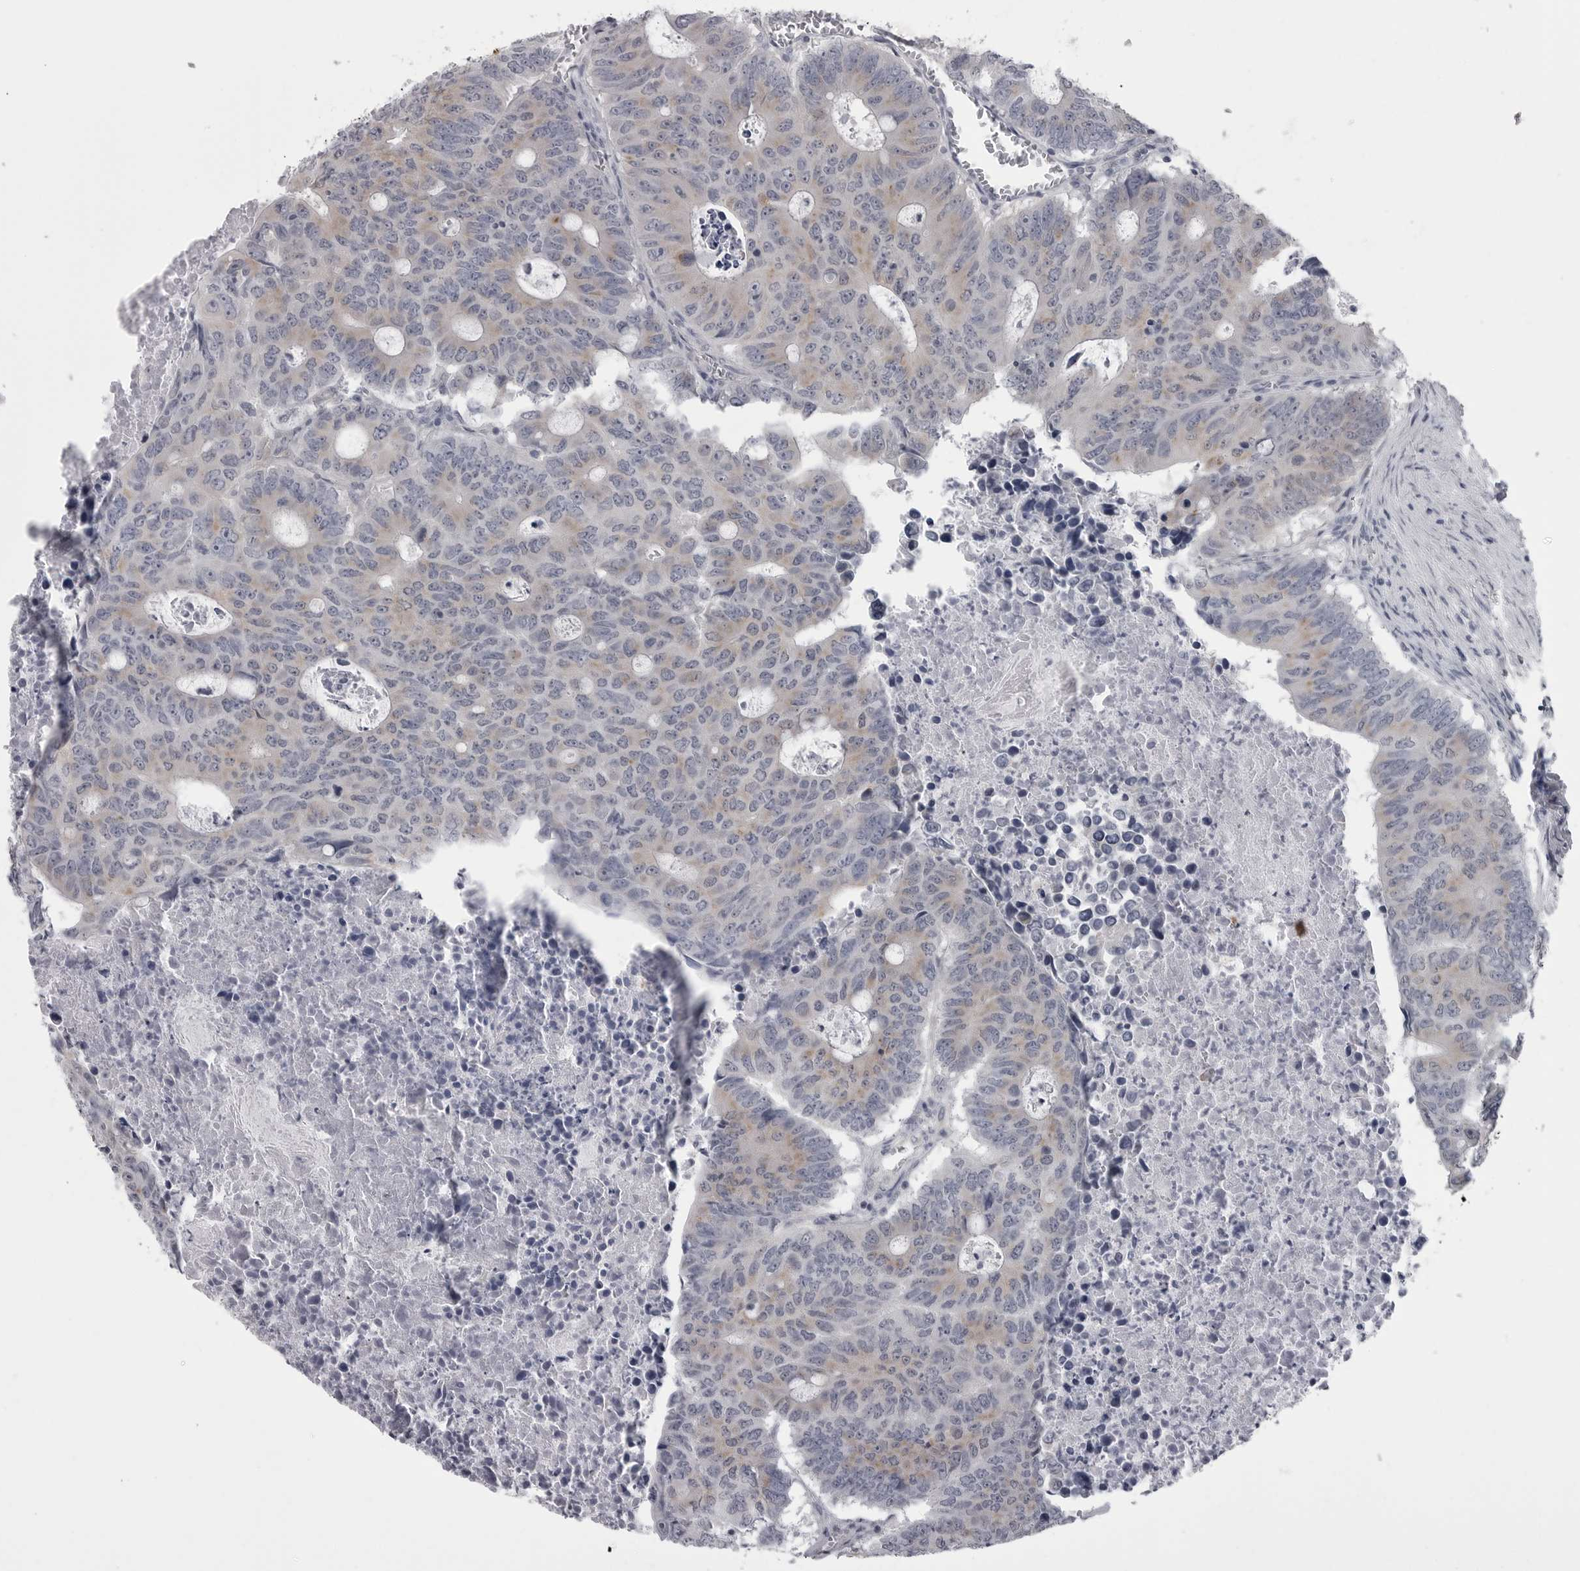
{"staining": {"intensity": "weak", "quantity": "25%-75%", "location": "cytoplasmic/membranous"}, "tissue": "colorectal cancer", "cell_type": "Tumor cells", "image_type": "cancer", "snomed": [{"axis": "morphology", "description": "Adenocarcinoma, NOS"}, {"axis": "topography", "description": "Colon"}], "caption": "Human adenocarcinoma (colorectal) stained for a protein (brown) exhibits weak cytoplasmic/membranous positive positivity in approximately 25%-75% of tumor cells.", "gene": "MYOC", "patient": {"sex": "male", "age": 87}}